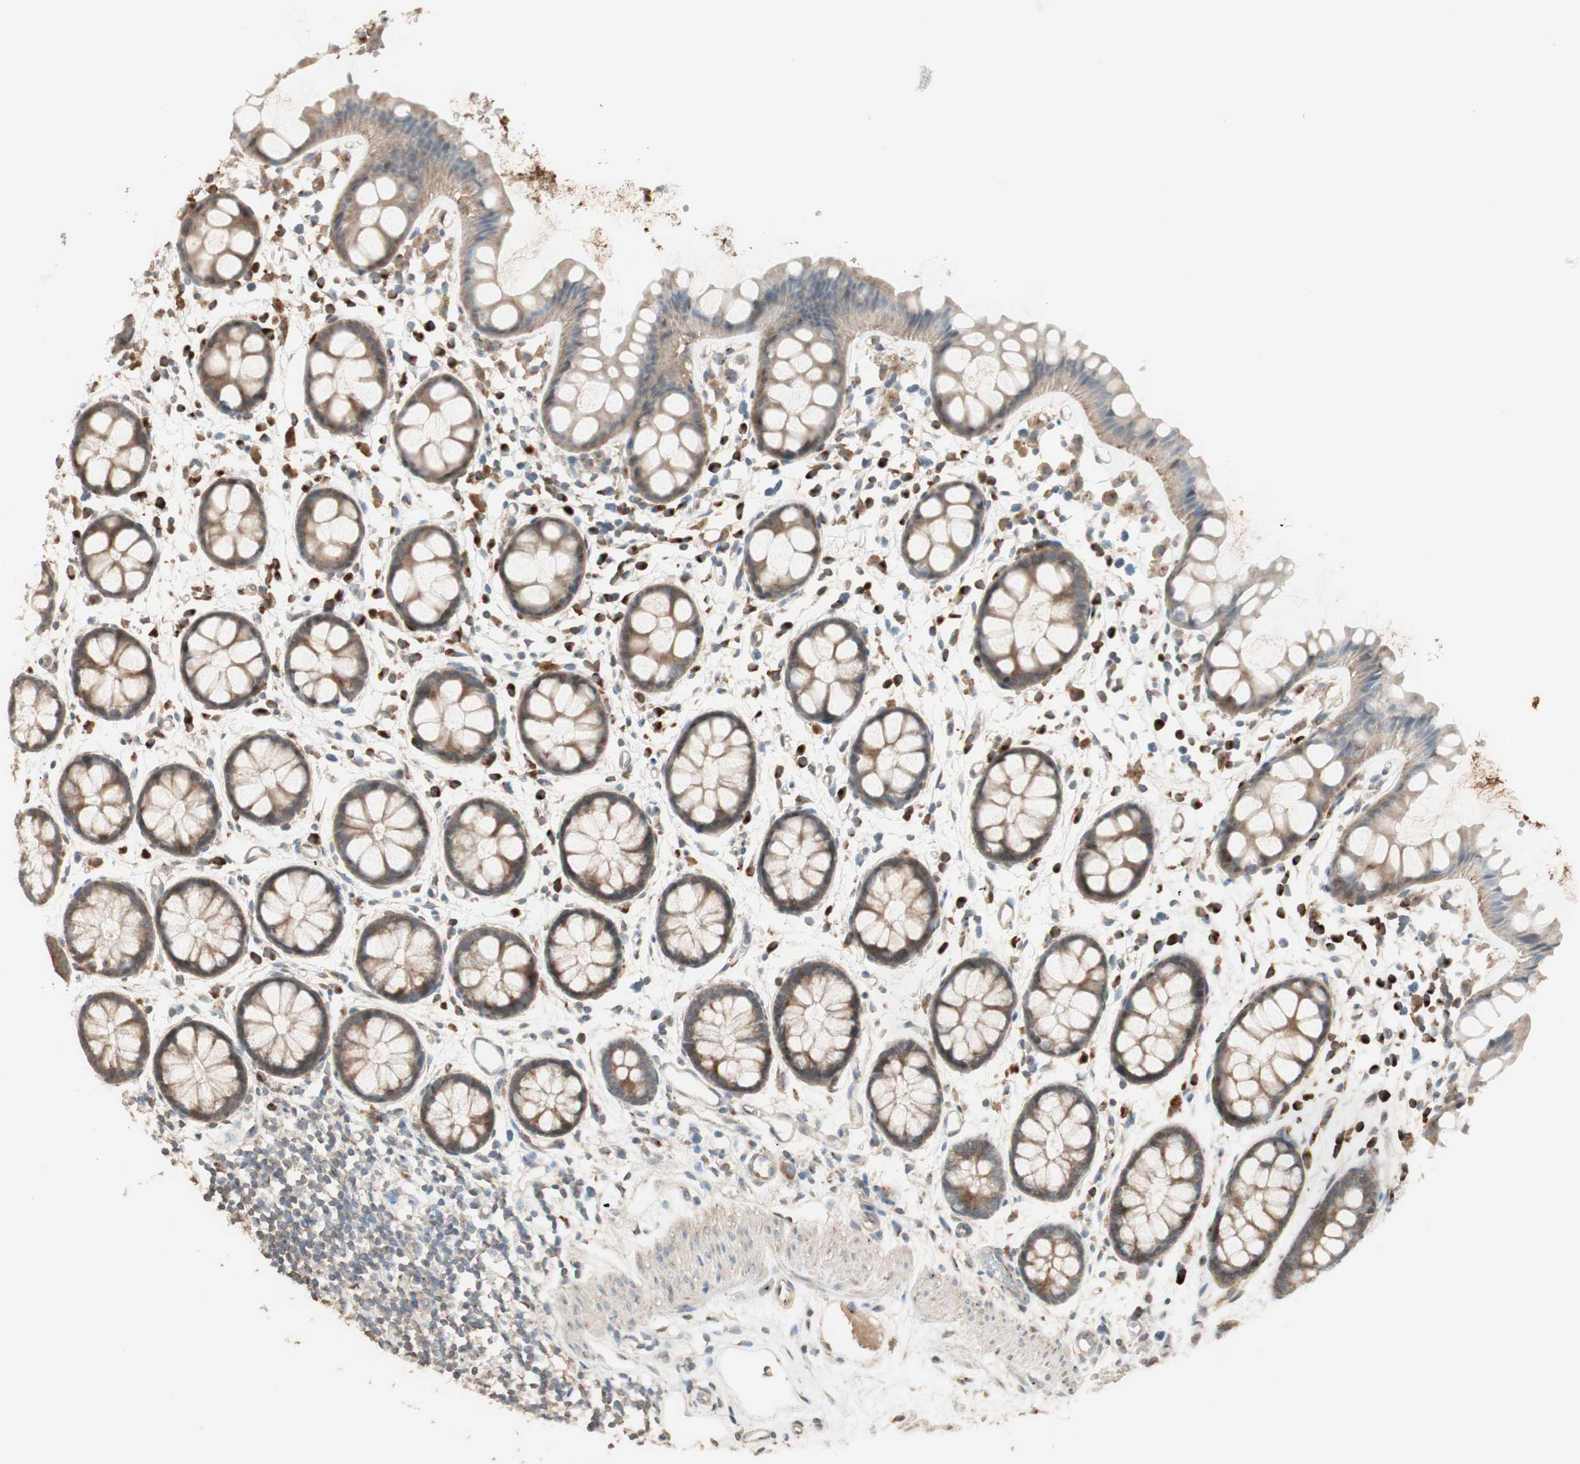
{"staining": {"intensity": "moderate", "quantity": ">75%", "location": "cytoplasmic/membranous"}, "tissue": "rectum", "cell_type": "Glandular cells", "image_type": "normal", "snomed": [{"axis": "morphology", "description": "Normal tissue, NOS"}, {"axis": "topography", "description": "Rectum"}], "caption": "This image displays normal rectum stained with immunohistochemistry (IHC) to label a protein in brown. The cytoplasmic/membranous of glandular cells show moderate positivity for the protein. Nuclei are counter-stained blue.", "gene": "RARRES1", "patient": {"sex": "female", "age": 66}}